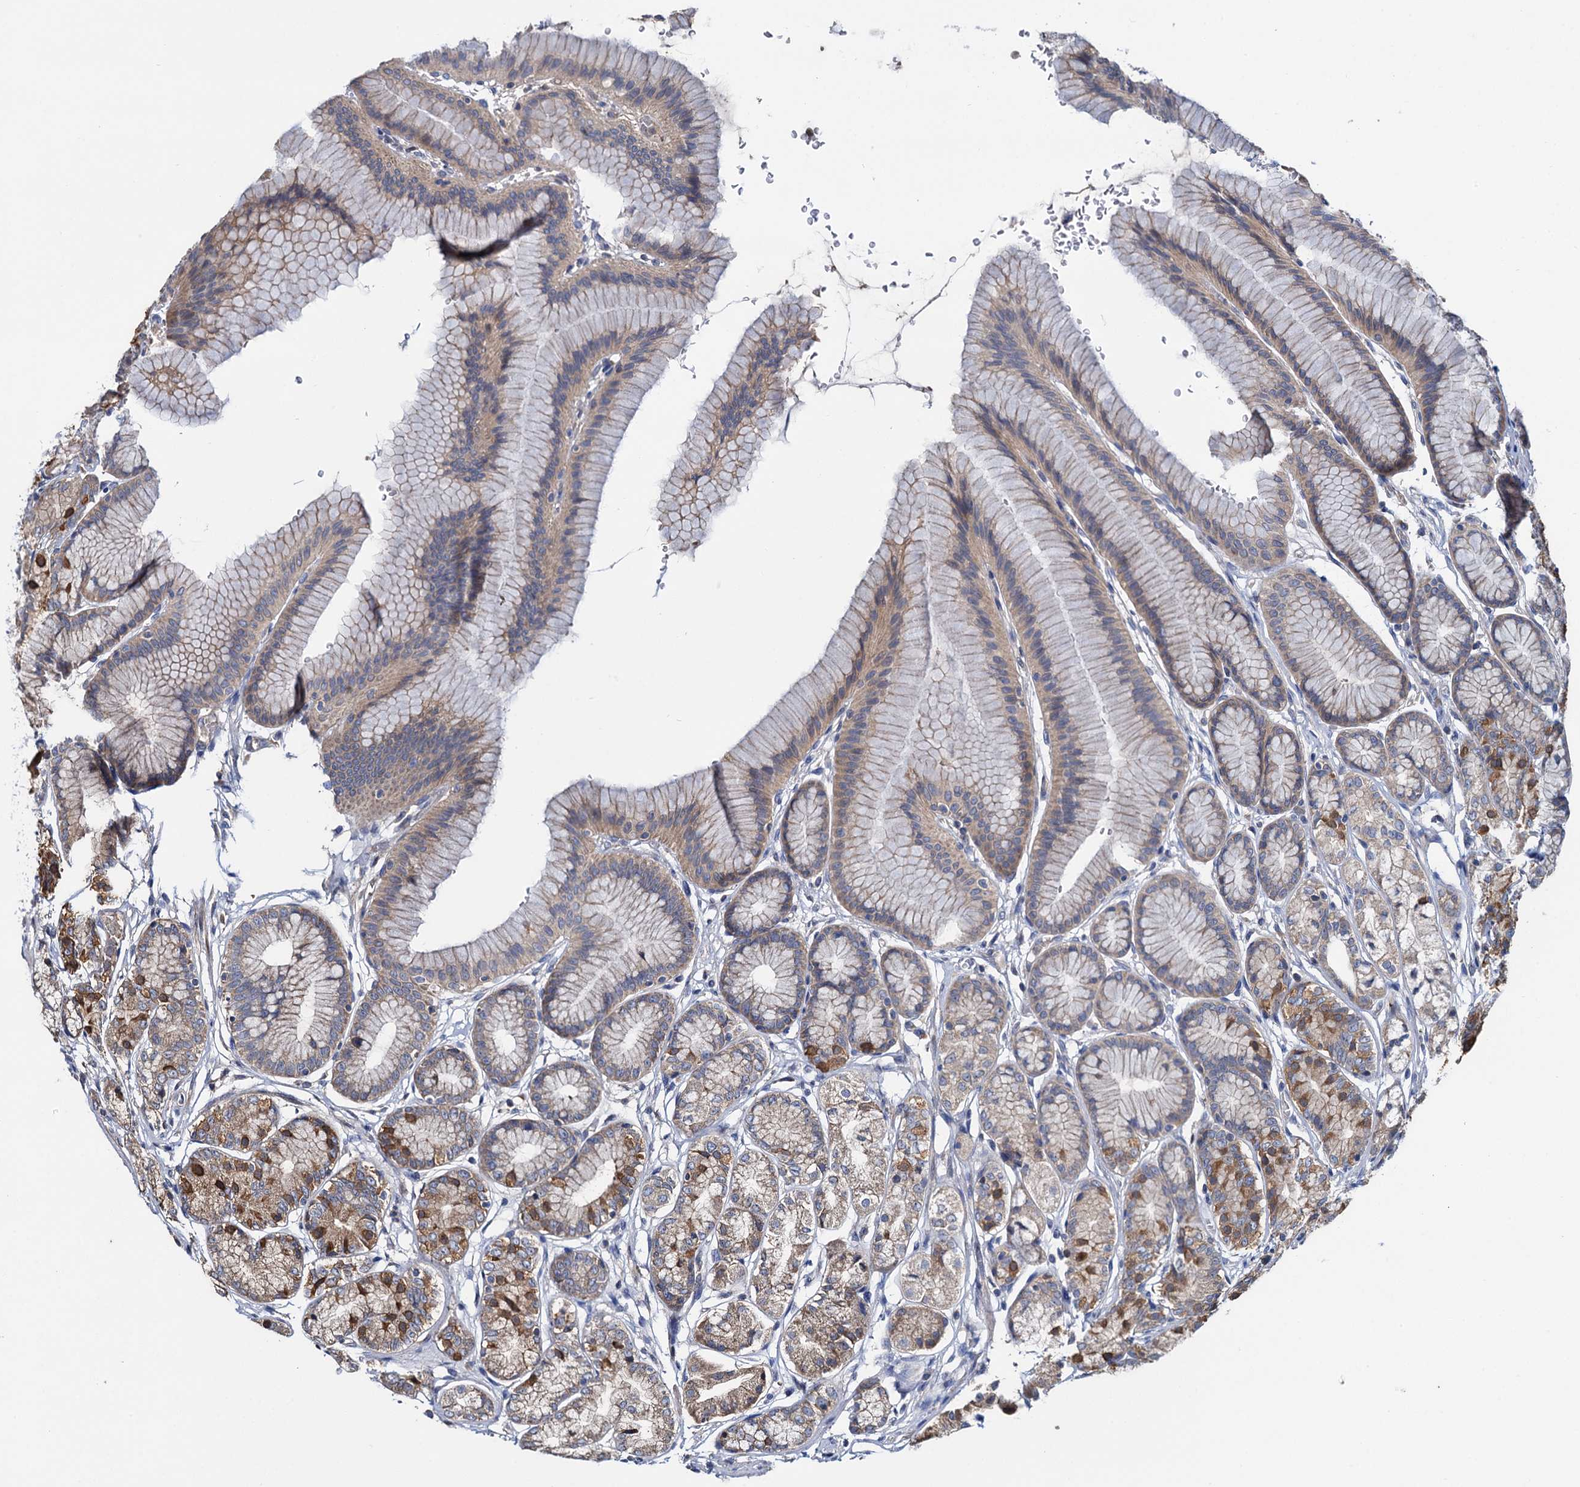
{"staining": {"intensity": "moderate", "quantity": ">75%", "location": "cytoplasmic/membranous"}, "tissue": "stomach", "cell_type": "Glandular cells", "image_type": "normal", "snomed": [{"axis": "morphology", "description": "Normal tissue, NOS"}, {"axis": "morphology", "description": "Adenocarcinoma, NOS"}, {"axis": "morphology", "description": "Adenocarcinoma, High grade"}, {"axis": "topography", "description": "Stomach, upper"}, {"axis": "topography", "description": "Stomach"}], "caption": "The micrograph reveals a brown stain indicating the presence of a protein in the cytoplasmic/membranous of glandular cells in stomach. The staining was performed using DAB to visualize the protein expression in brown, while the nuclei were stained in blue with hematoxylin (Magnification: 20x).", "gene": "CEP192", "patient": {"sex": "female", "age": 65}}